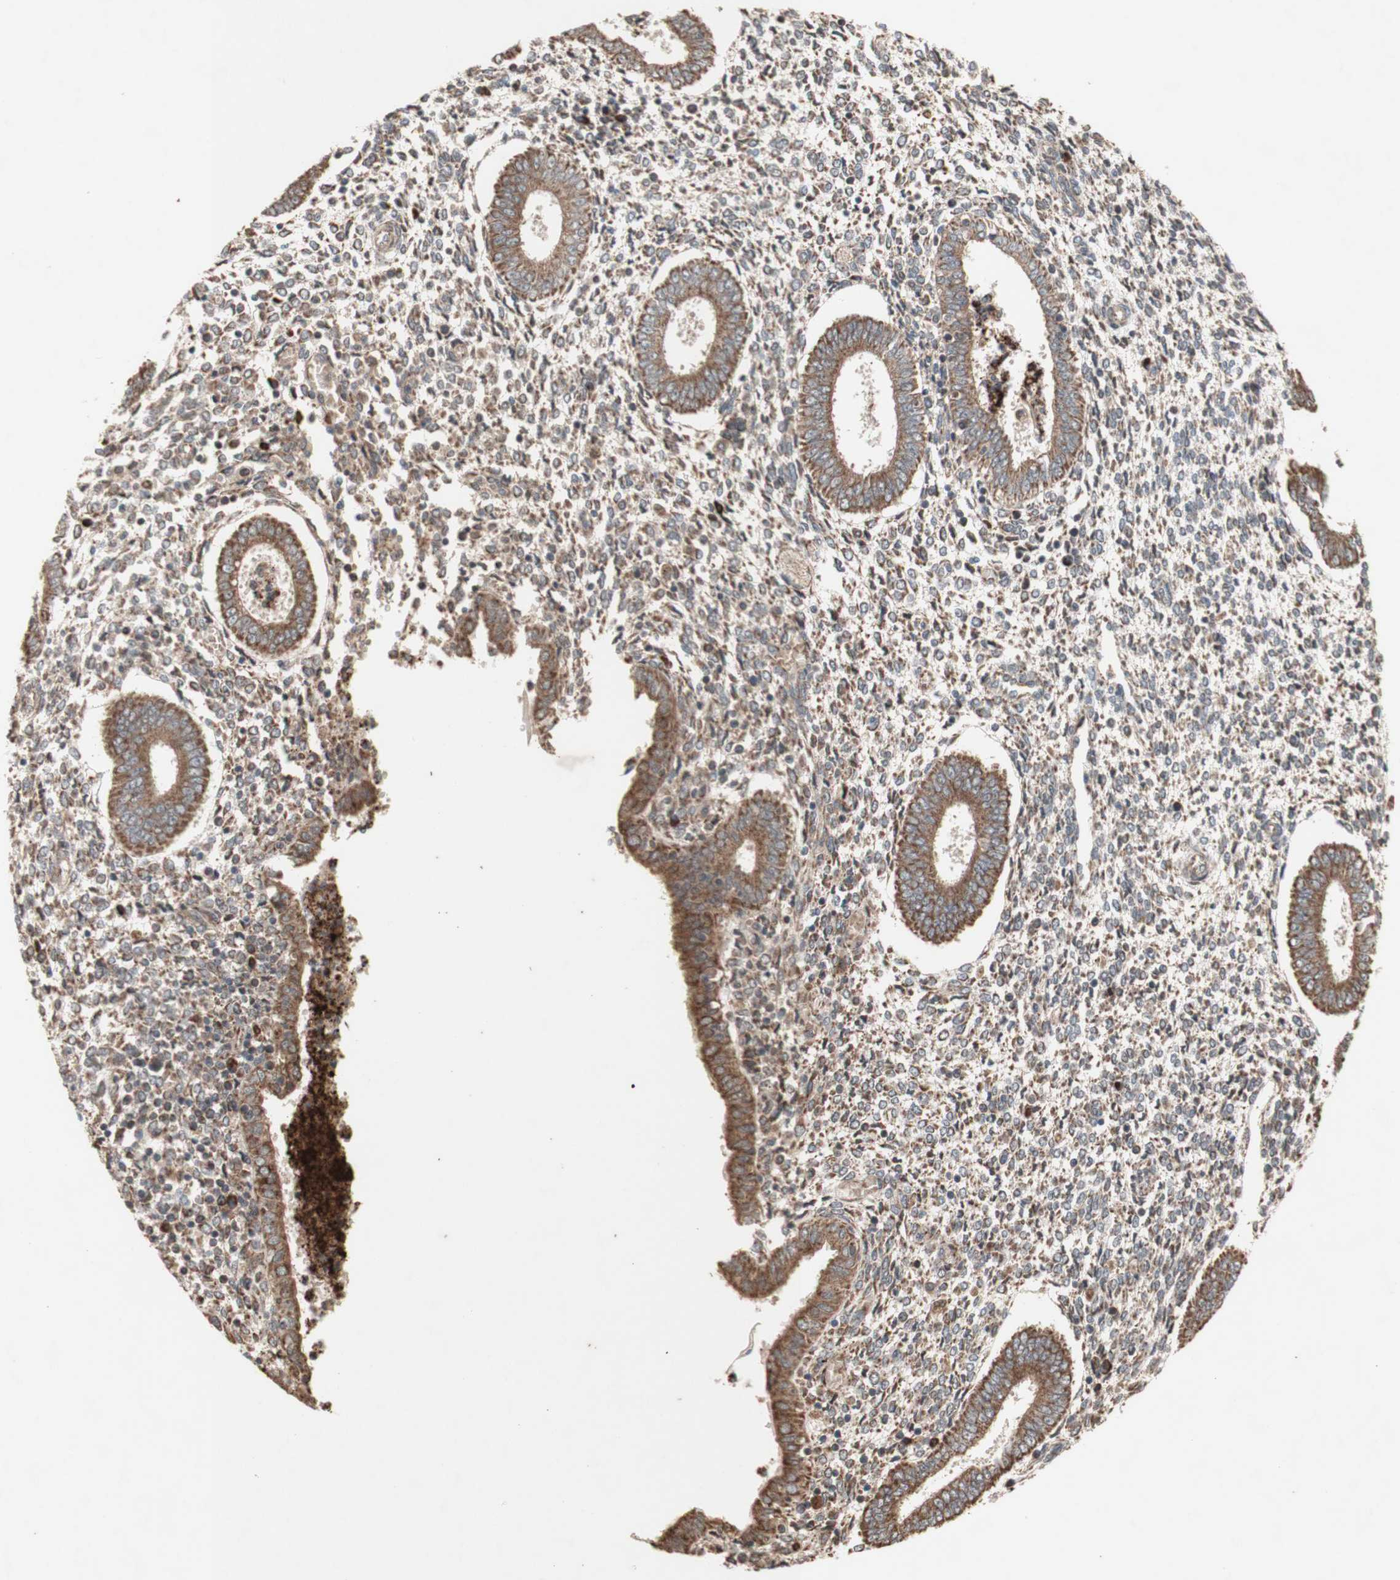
{"staining": {"intensity": "moderate", "quantity": ">75%", "location": "cytoplasmic/membranous"}, "tissue": "endometrium", "cell_type": "Cells in endometrial stroma", "image_type": "normal", "snomed": [{"axis": "morphology", "description": "Normal tissue, NOS"}, {"axis": "topography", "description": "Endometrium"}], "caption": "A high-resolution image shows IHC staining of unremarkable endometrium, which shows moderate cytoplasmic/membranous staining in about >75% of cells in endometrial stroma.", "gene": "DDOST", "patient": {"sex": "female", "age": 35}}